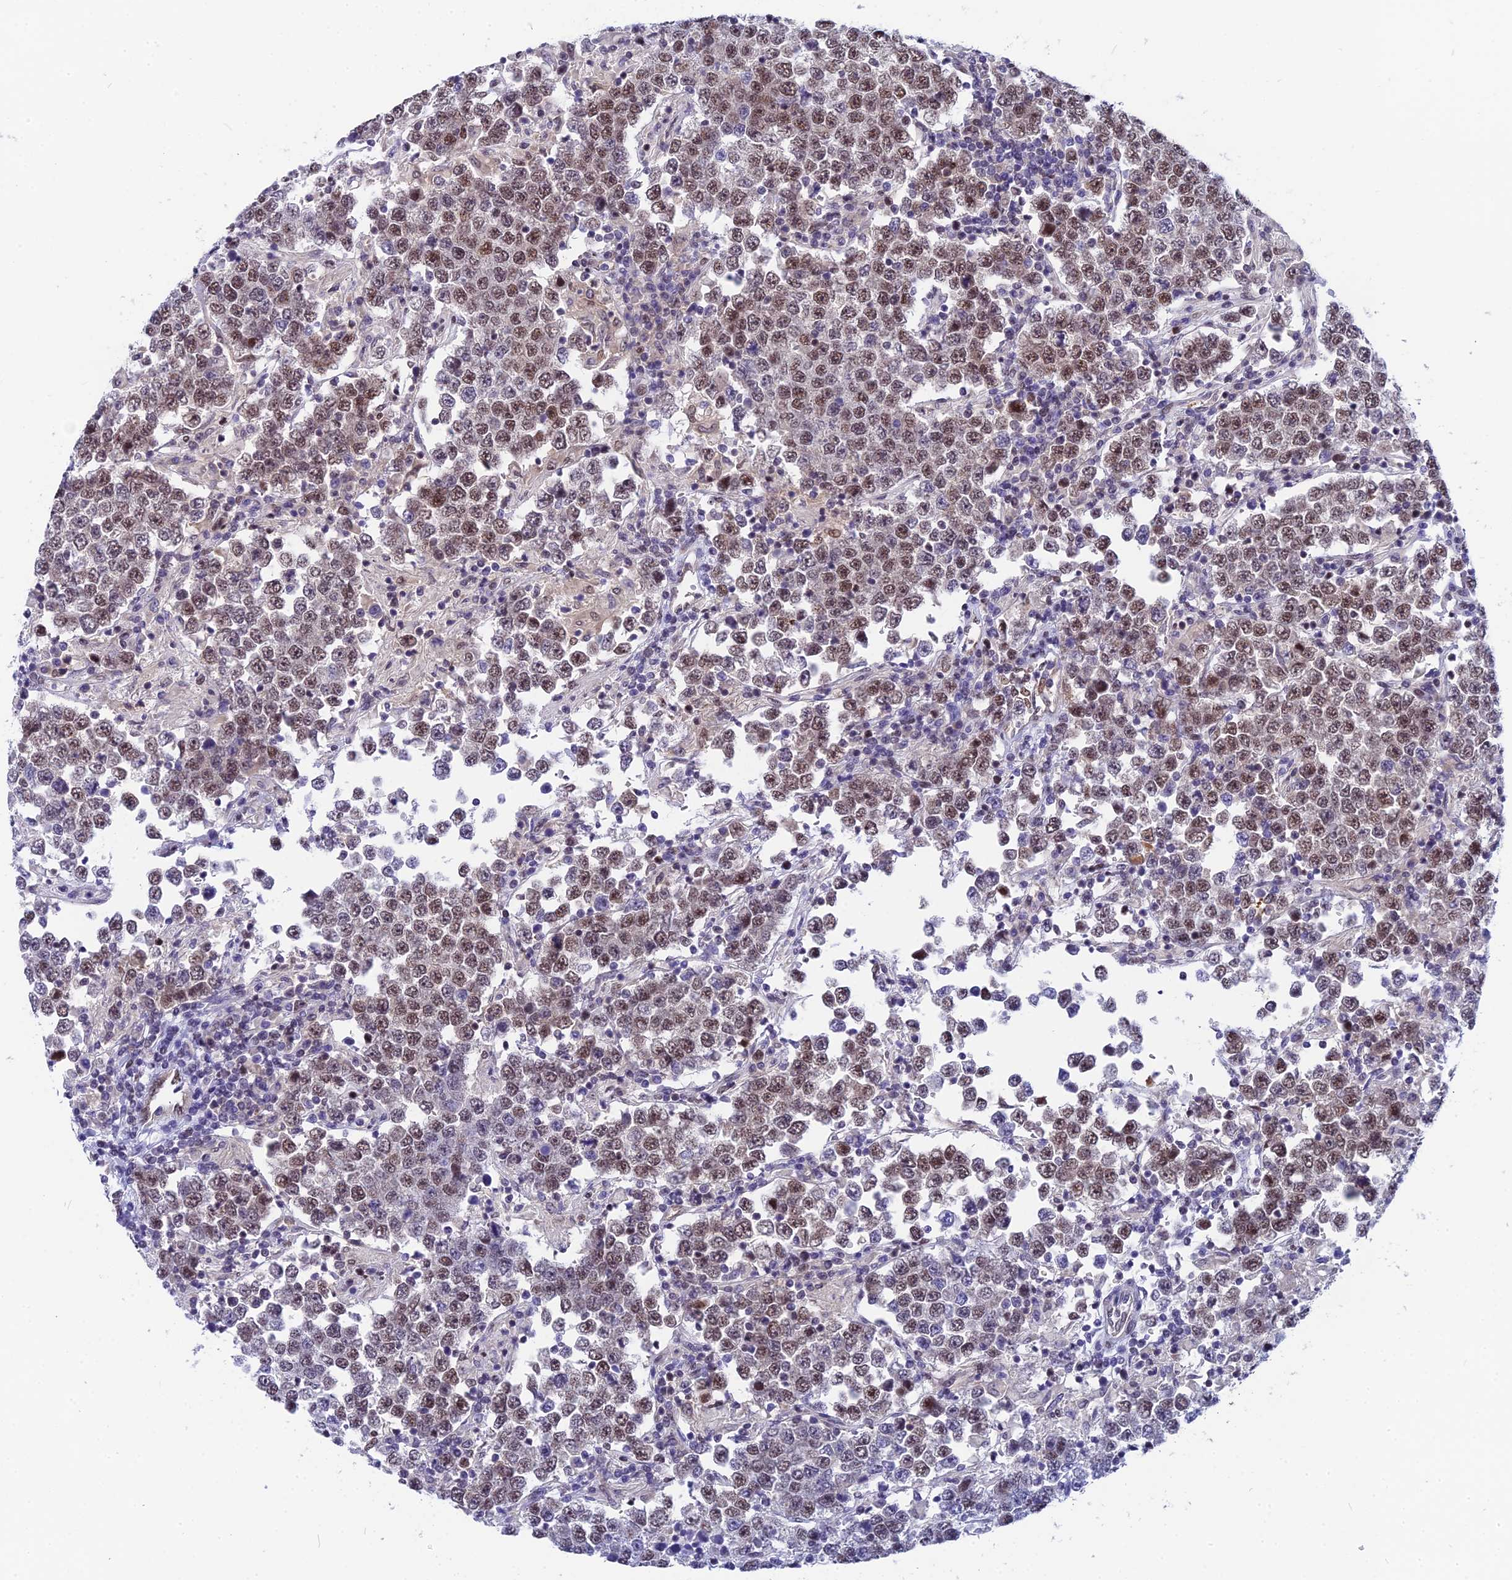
{"staining": {"intensity": "moderate", "quantity": ">75%", "location": "nuclear"}, "tissue": "testis cancer", "cell_type": "Tumor cells", "image_type": "cancer", "snomed": [{"axis": "morphology", "description": "Normal tissue, NOS"}, {"axis": "morphology", "description": "Urothelial carcinoma, High grade"}, {"axis": "morphology", "description": "Seminoma, NOS"}, {"axis": "morphology", "description": "Carcinoma, Embryonal, NOS"}, {"axis": "topography", "description": "Urinary bladder"}, {"axis": "topography", "description": "Testis"}], "caption": "Protein staining reveals moderate nuclear positivity in about >75% of tumor cells in testis cancer. The staining was performed using DAB (3,3'-diaminobenzidine) to visualize the protein expression in brown, while the nuclei were stained in blue with hematoxylin (Magnification: 20x).", "gene": "CMC1", "patient": {"sex": "male", "age": 41}}